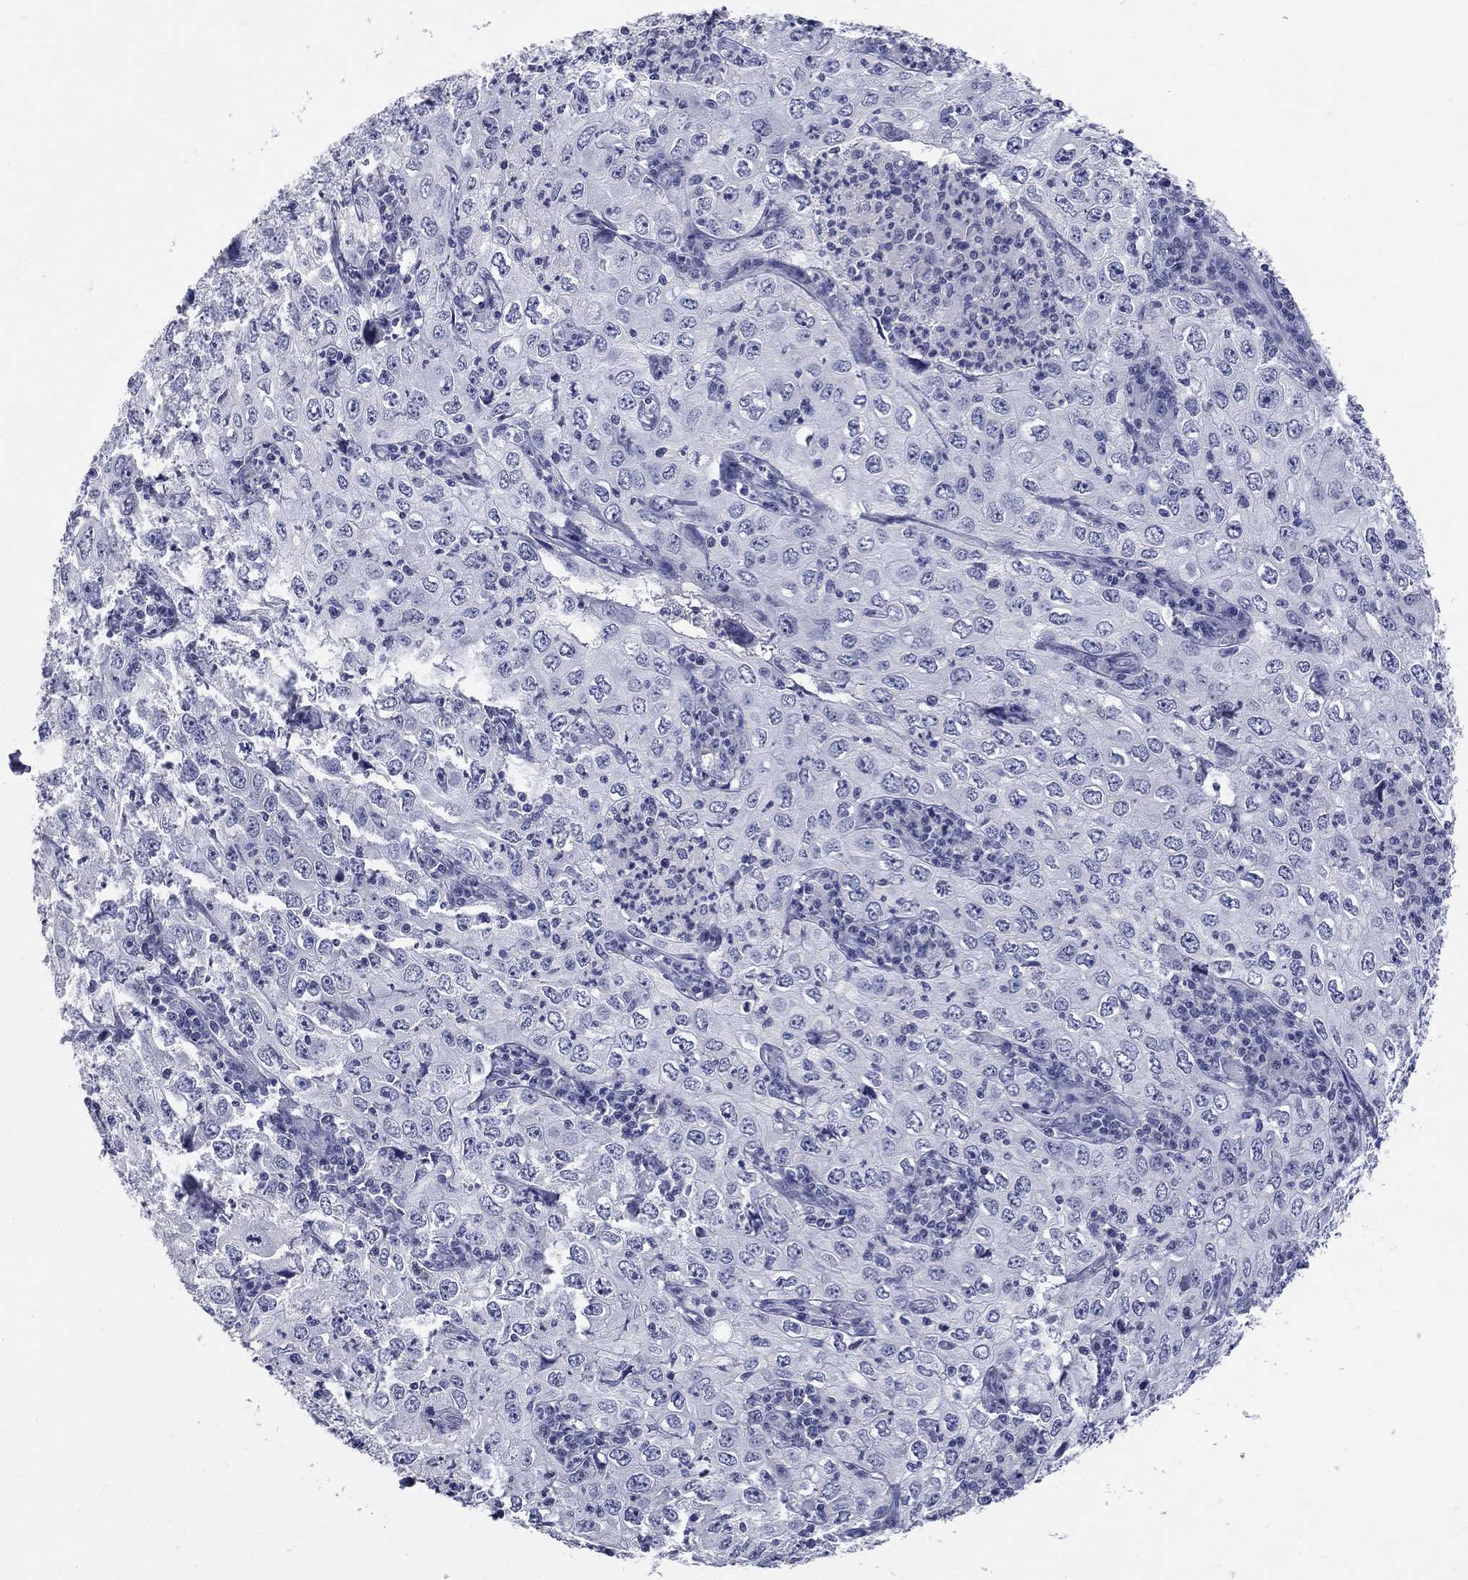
{"staining": {"intensity": "negative", "quantity": "none", "location": "none"}, "tissue": "cervical cancer", "cell_type": "Tumor cells", "image_type": "cancer", "snomed": [{"axis": "morphology", "description": "Squamous cell carcinoma, NOS"}, {"axis": "topography", "description": "Cervix"}], "caption": "DAB immunohistochemical staining of human cervical cancer exhibits no significant staining in tumor cells. (Brightfield microscopy of DAB (3,3'-diaminobenzidine) immunohistochemistry (IHC) at high magnification).", "gene": "ELAVL4", "patient": {"sex": "female", "age": 24}}